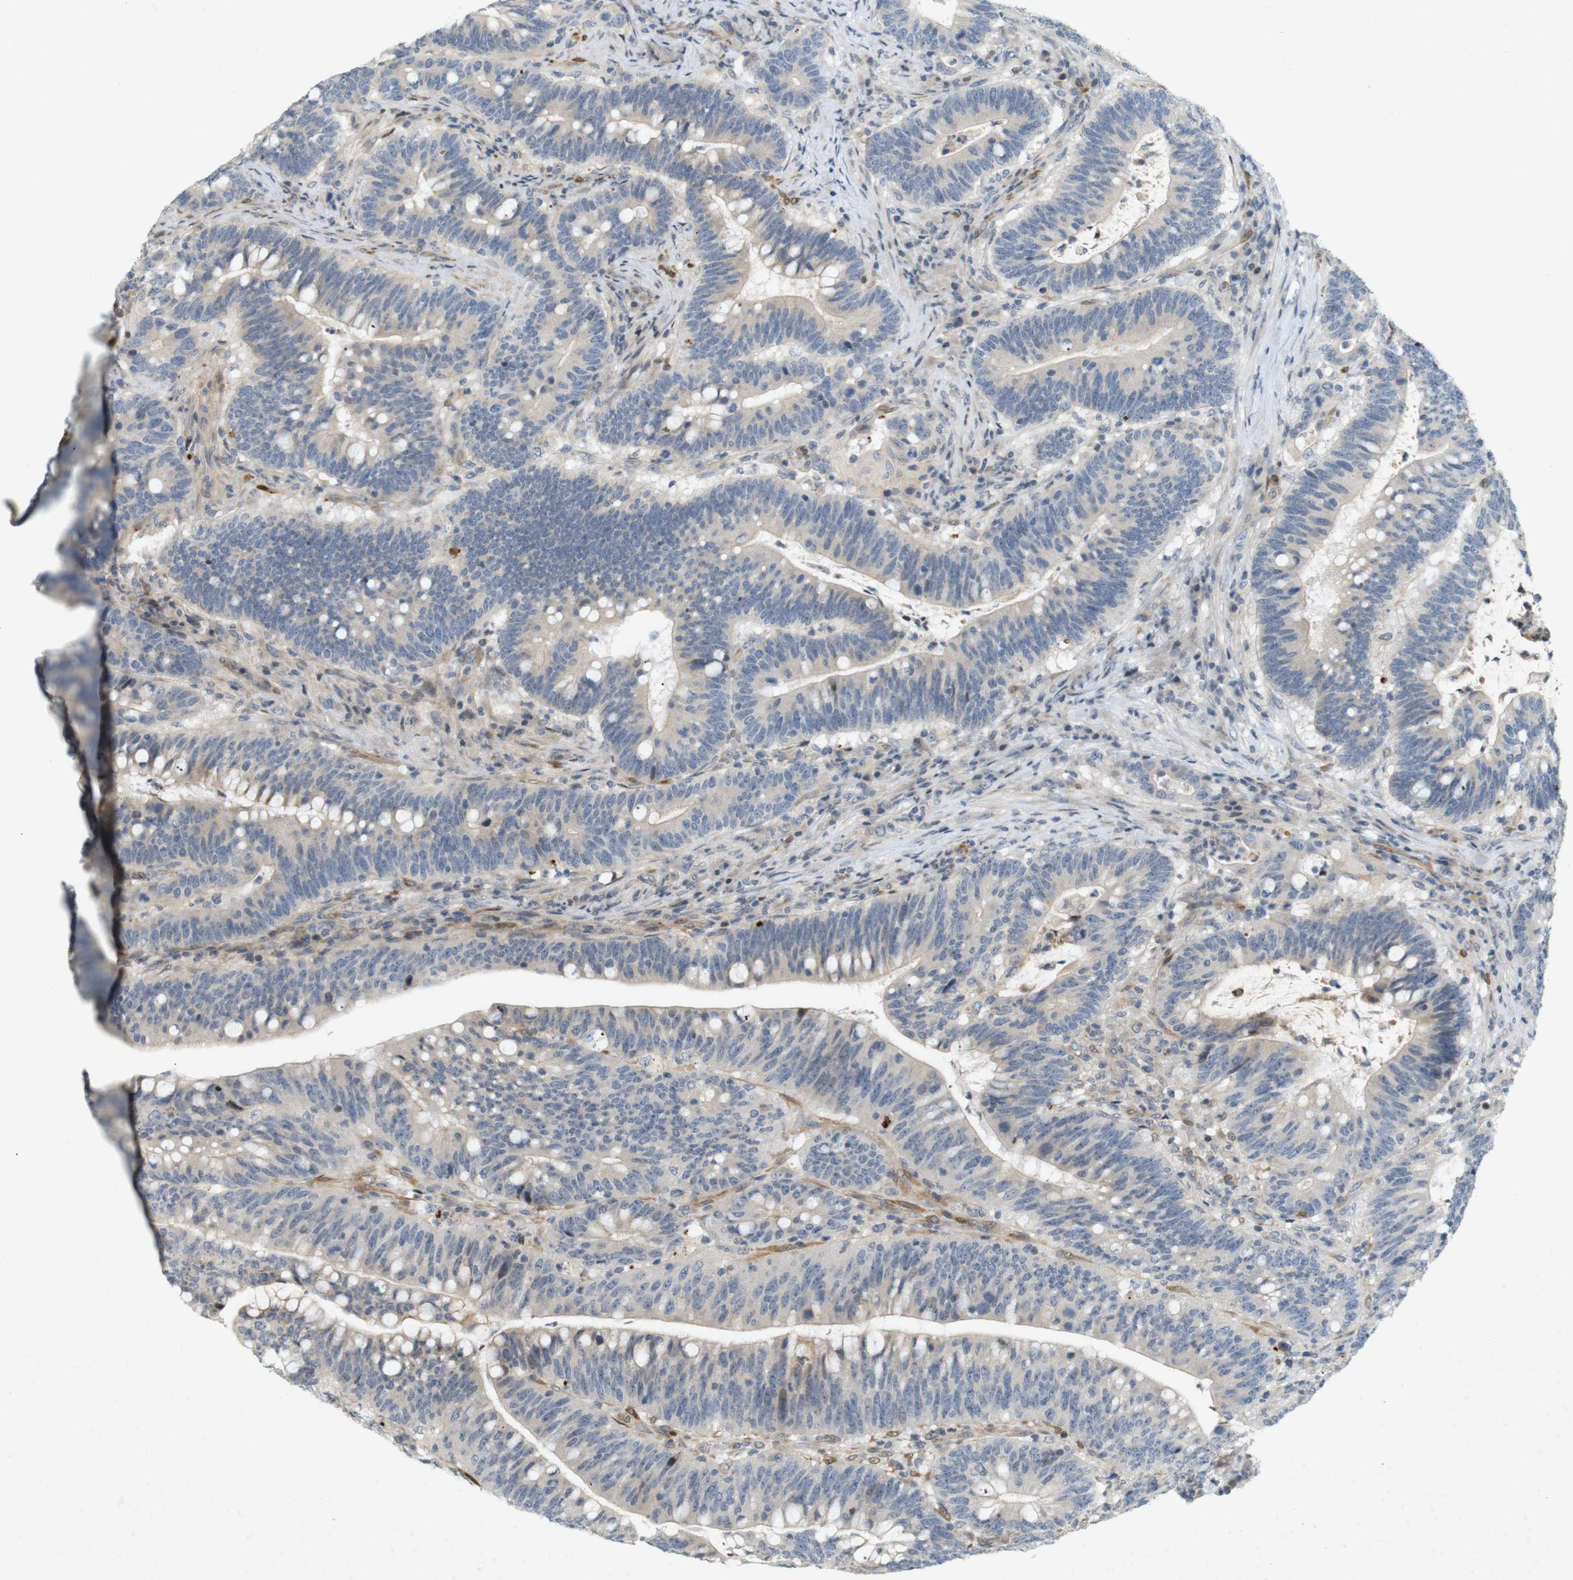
{"staining": {"intensity": "weak", "quantity": "25%-75%", "location": "cytoplasmic/membranous"}, "tissue": "colorectal cancer", "cell_type": "Tumor cells", "image_type": "cancer", "snomed": [{"axis": "morphology", "description": "Normal tissue, NOS"}, {"axis": "morphology", "description": "Adenocarcinoma, NOS"}, {"axis": "topography", "description": "Colon"}], "caption": "Protein analysis of colorectal cancer tissue demonstrates weak cytoplasmic/membranous positivity in approximately 25%-75% of tumor cells. (IHC, brightfield microscopy, high magnification).", "gene": "PPP1R14A", "patient": {"sex": "female", "age": 66}}